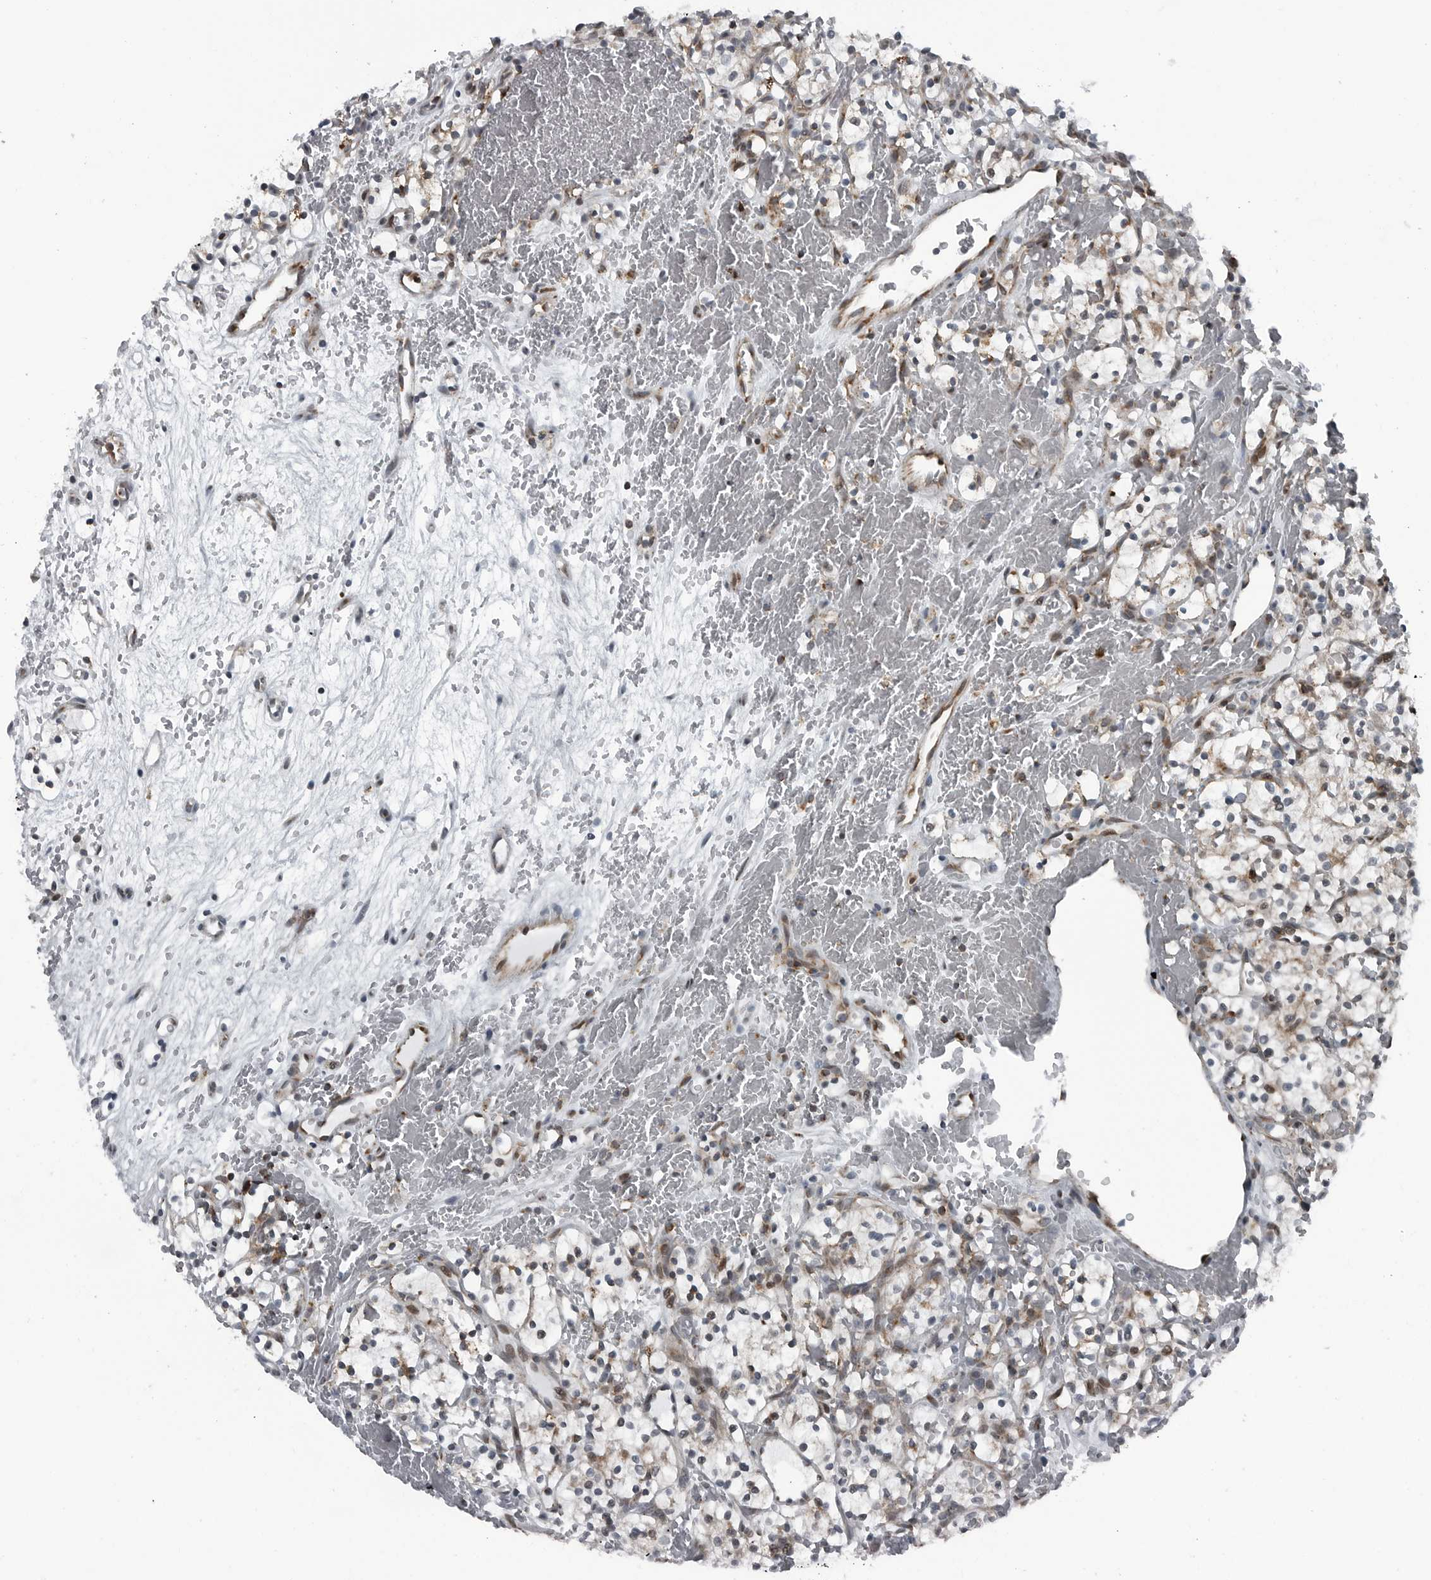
{"staining": {"intensity": "weak", "quantity": "25%-75%", "location": "cytoplasmic/membranous"}, "tissue": "renal cancer", "cell_type": "Tumor cells", "image_type": "cancer", "snomed": [{"axis": "morphology", "description": "Adenocarcinoma, NOS"}, {"axis": "topography", "description": "Kidney"}], "caption": "Immunohistochemistry (IHC) (DAB (3,3'-diaminobenzidine)) staining of adenocarcinoma (renal) exhibits weak cytoplasmic/membranous protein positivity in about 25%-75% of tumor cells. (DAB IHC with brightfield microscopy, high magnification).", "gene": "GAK", "patient": {"sex": "female", "age": 57}}